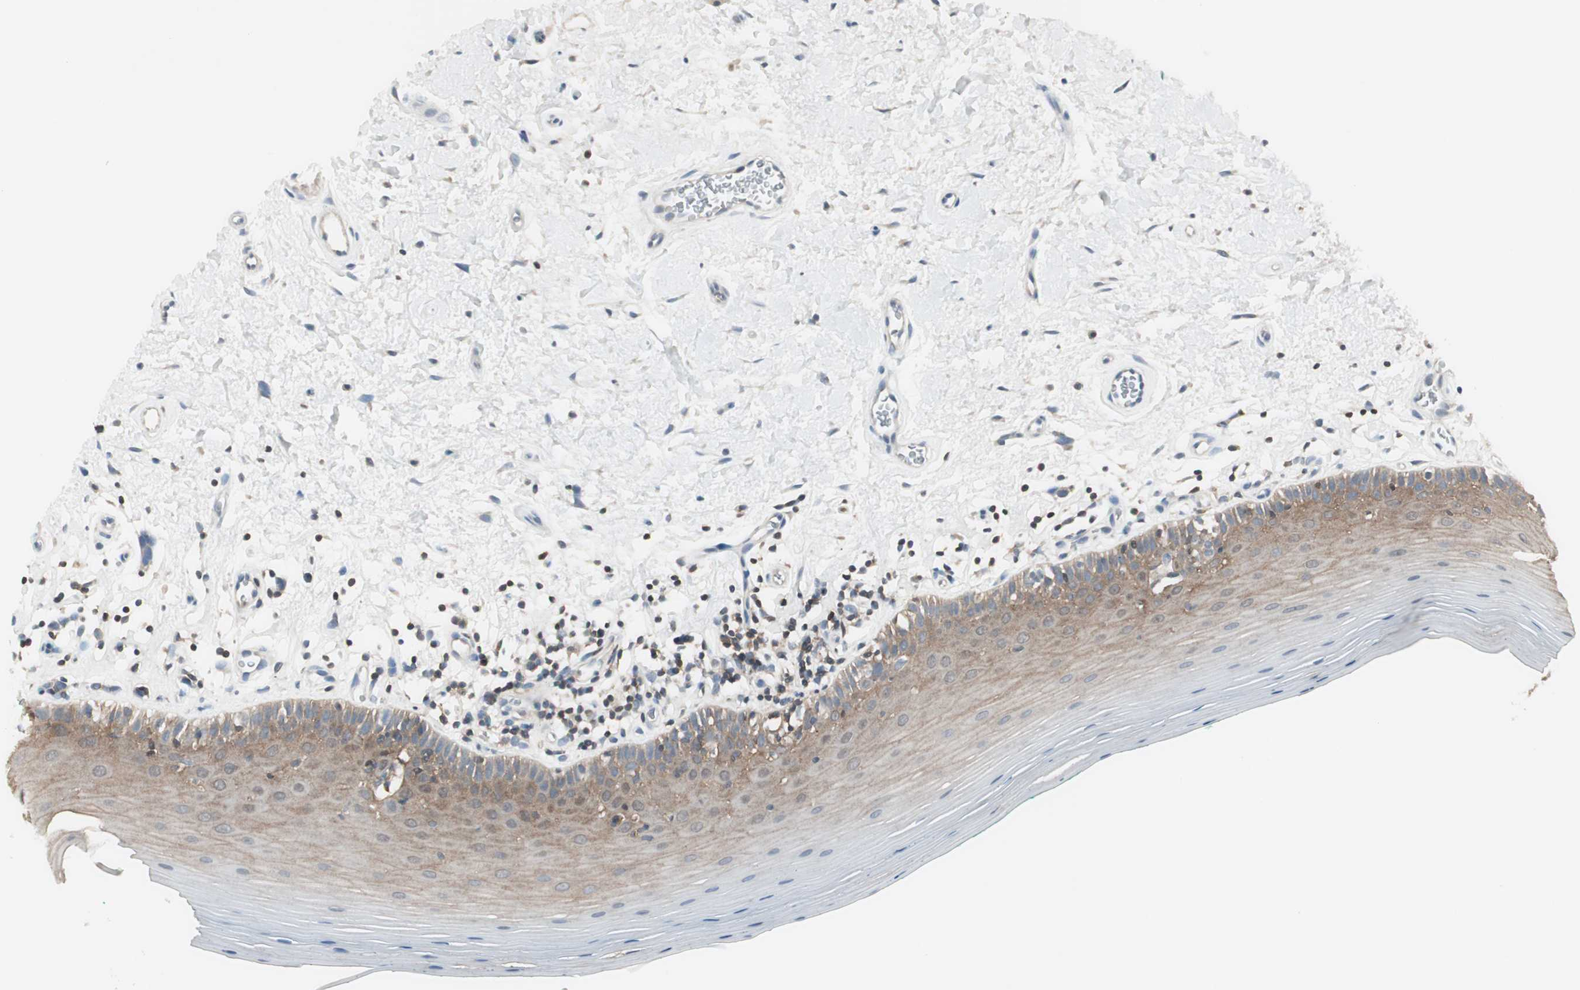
{"staining": {"intensity": "moderate", "quantity": ">75%", "location": "cytoplasmic/membranous"}, "tissue": "oral mucosa", "cell_type": "Squamous epithelial cells", "image_type": "normal", "snomed": [{"axis": "morphology", "description": "Normal tissue, NOS"}, {"axis": "topography", "description": "Skeletal muscle"}, {"axis": "topography", "description": "Oral tissue"}], "caption": "Immunohistochemistry (IHC) image of unremarkable oral mucosa: human oral mucosa stained using IHC displays medium levels of moderate protein expression localized specifically in the cytoplasmic/membranous of squamous epithelial cells, appearing as a cytoplasmic/membranous brown color.", "gene": "SLC9A3R1", "patient": {"sex": "male", "age": 58}}